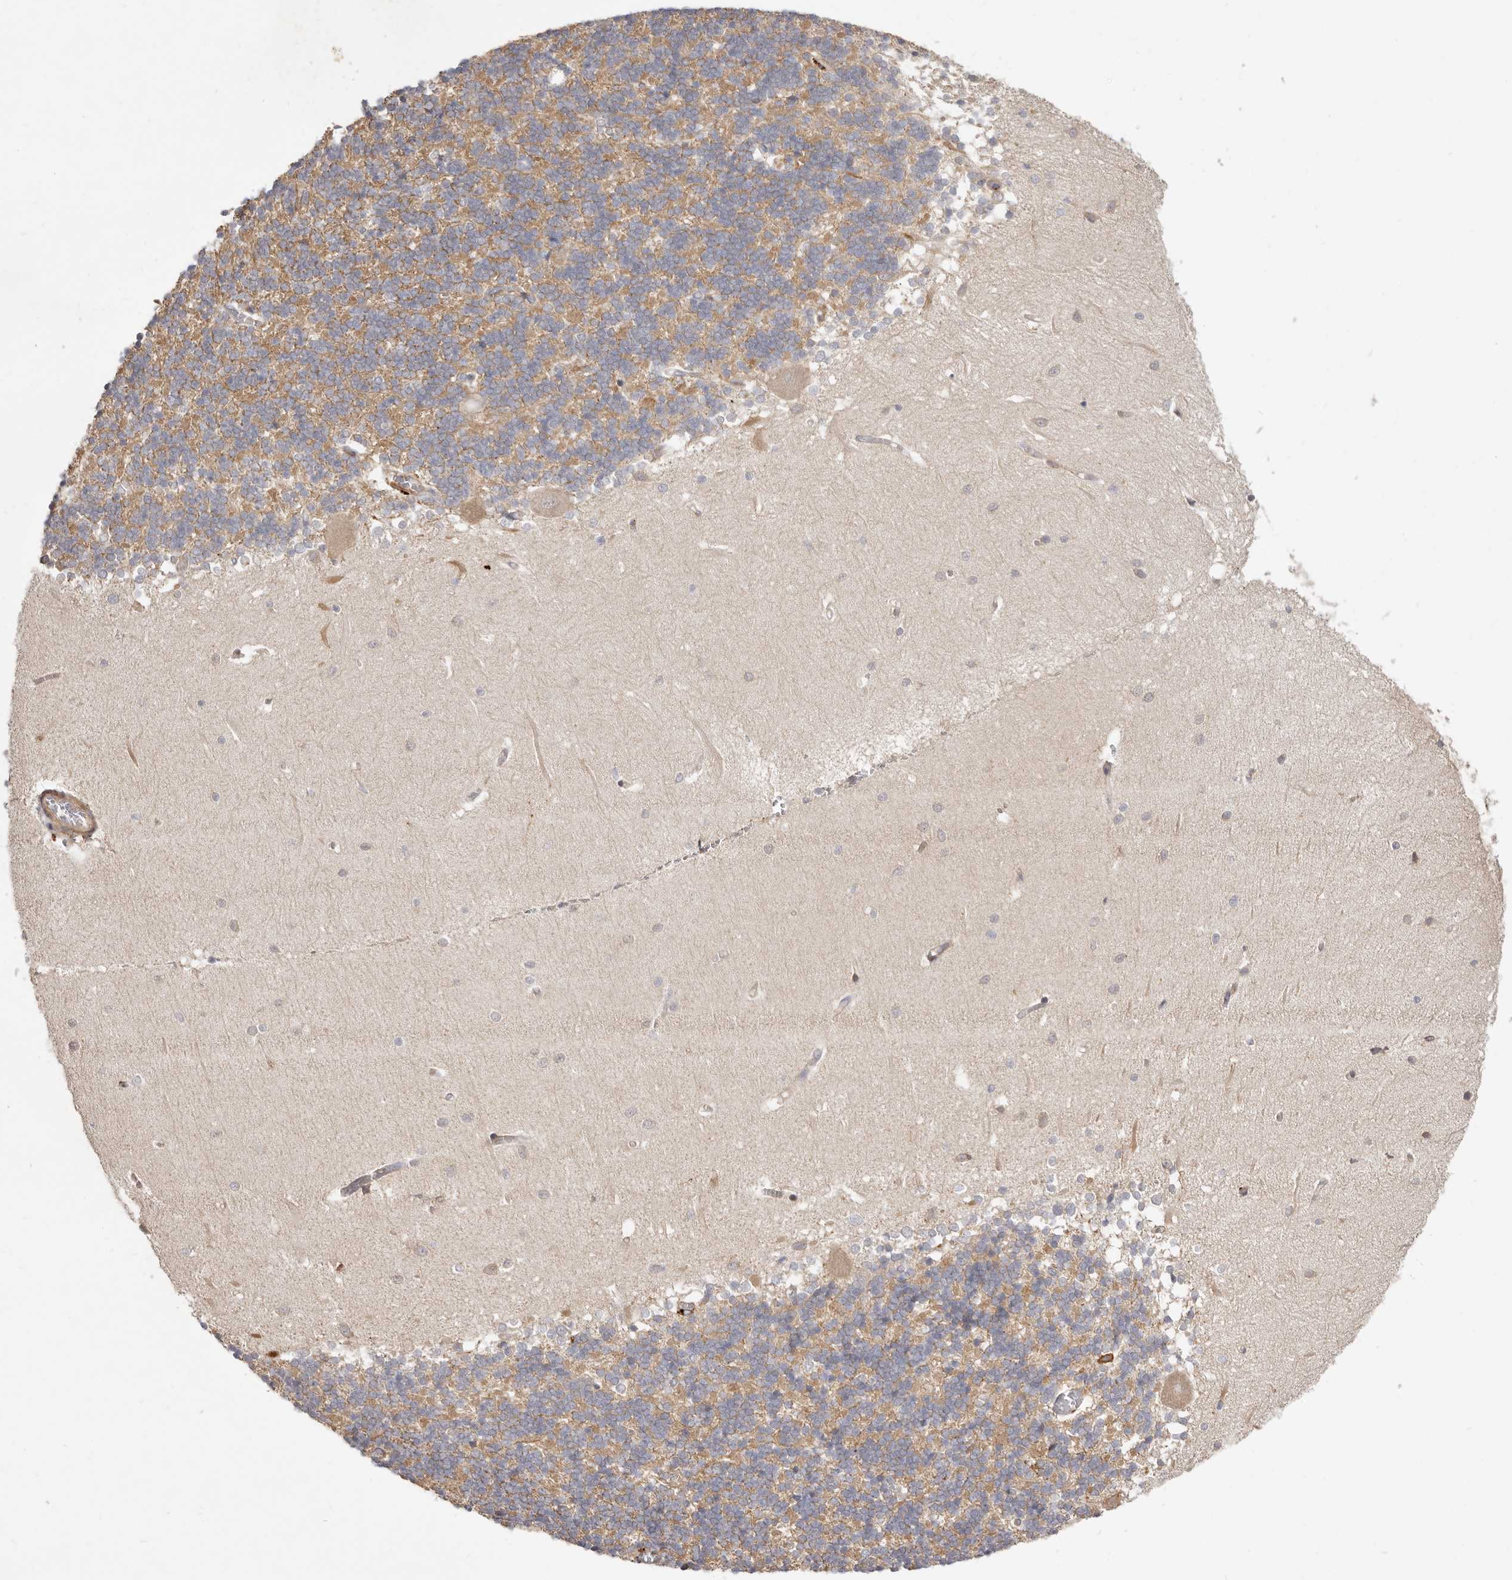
{"staining": {"intensity": "negative", "quantity": "none", "location": "none"}, "tissue": "cerebellum", "cell_type": "Cells in granular layer", "image_type": "normal", "snomed": [{"axis": "morphology", "description": "Normal tissue, NOS"}, {"axis": "topography", "description": "Cerebellum"}], "caption": "The micrograph demonstrates no staining of cells in granular layer in benign cerebellum. The staining is performed using DAB (3,3'-diaminobenzidine) brown chromogen with nuclei counter-stained in using hematoxylin.", "gene": "ADAMTS9", "patient": {"sex": "male", "age": 37}}